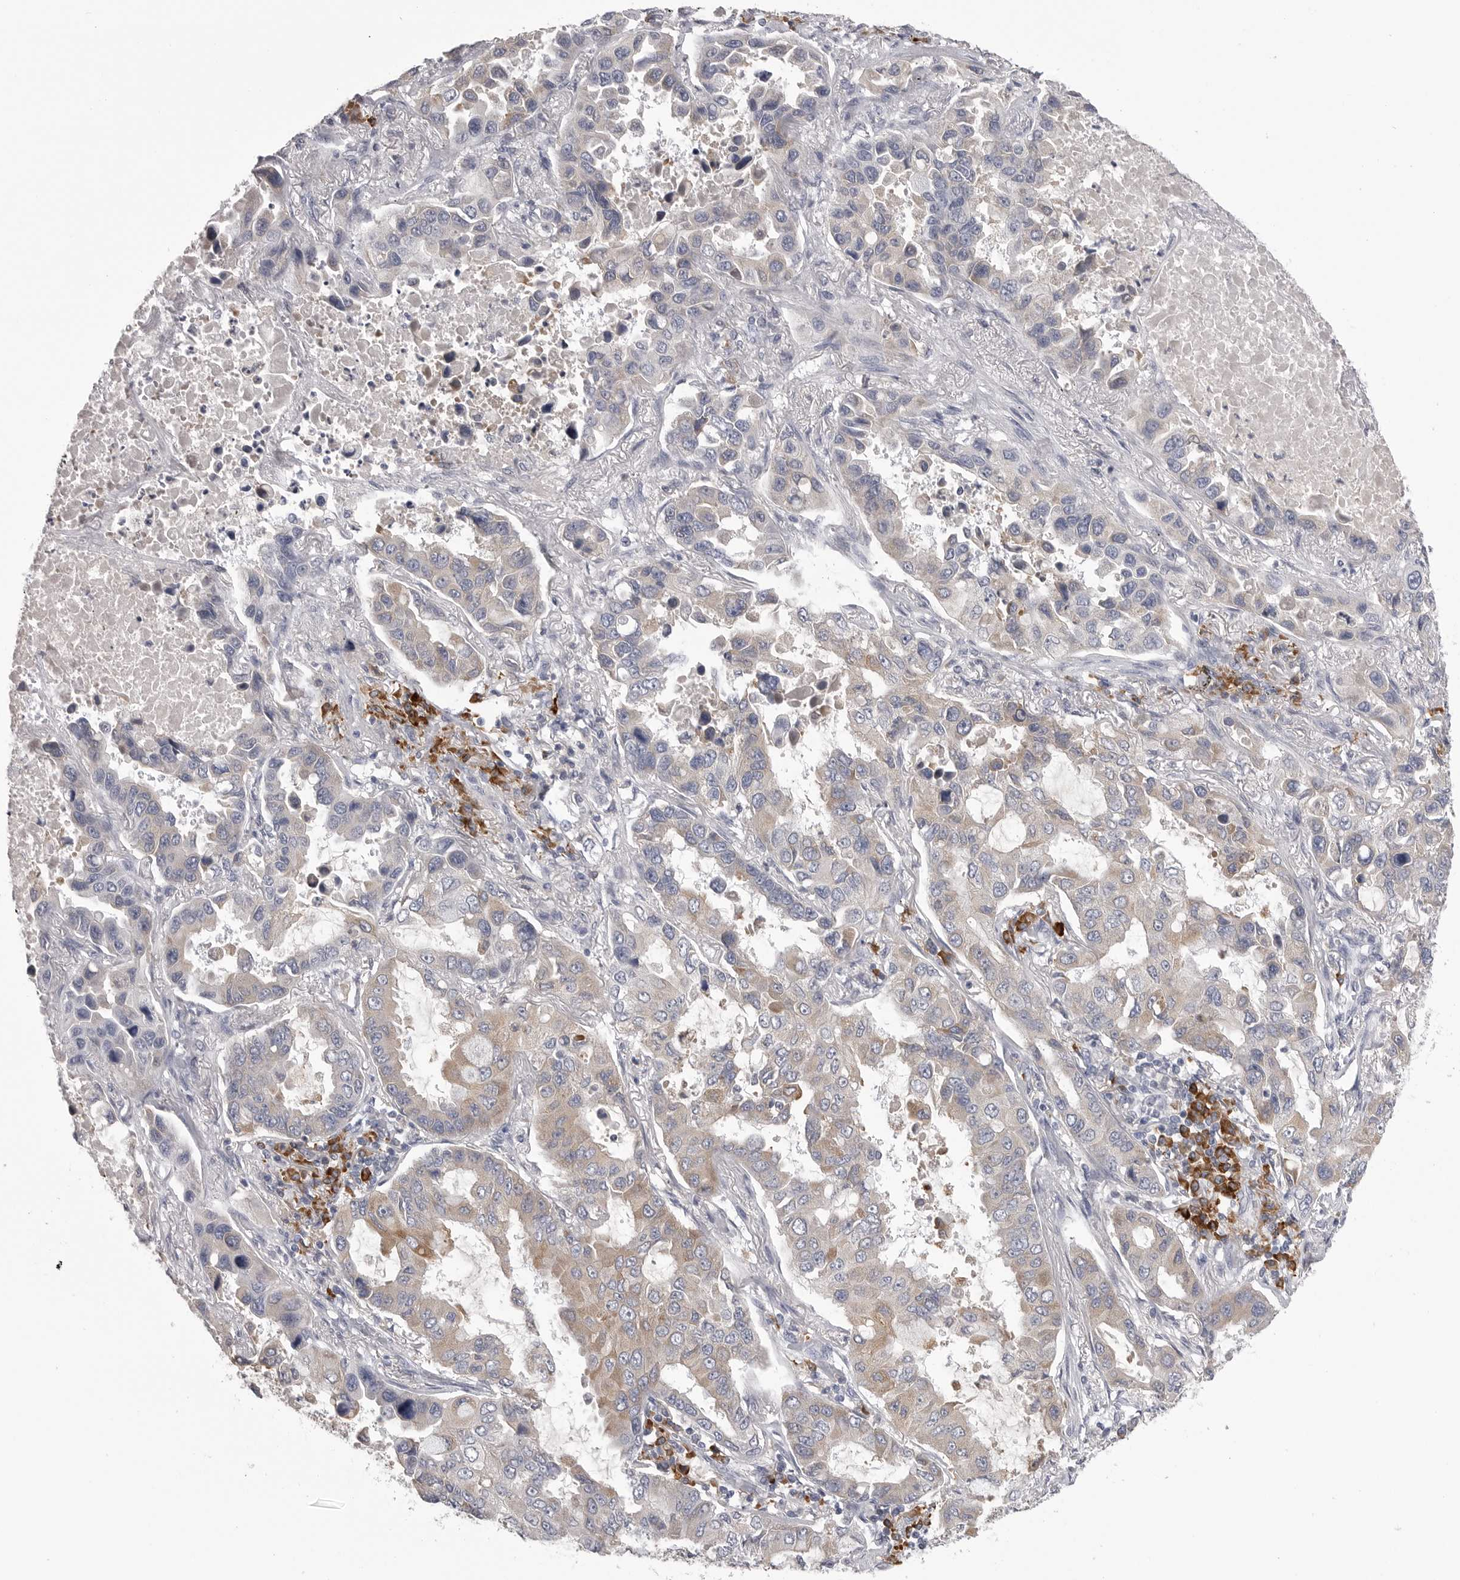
{"staining": {"intensity": "weak", "quantity": "<25%", "location": "cytoplasmic/membranous"}, "tissue": "lung cancer", "cell_type": "Tumor cells", "image_type": "cancer", "snomed": [{"axis": "morphology", "description": "Adenocarcinoma, NOS"}, {"axis": "topography", "description": "Lung"}], "caption": "High power microscopy micrograph of an immunohistochemistry (IHC) image of lung adenocarcinoma, revealing no significant expression in tumor cells.", "gene": "FKBP2", "patient": {"sex": "male", "age": 64}}